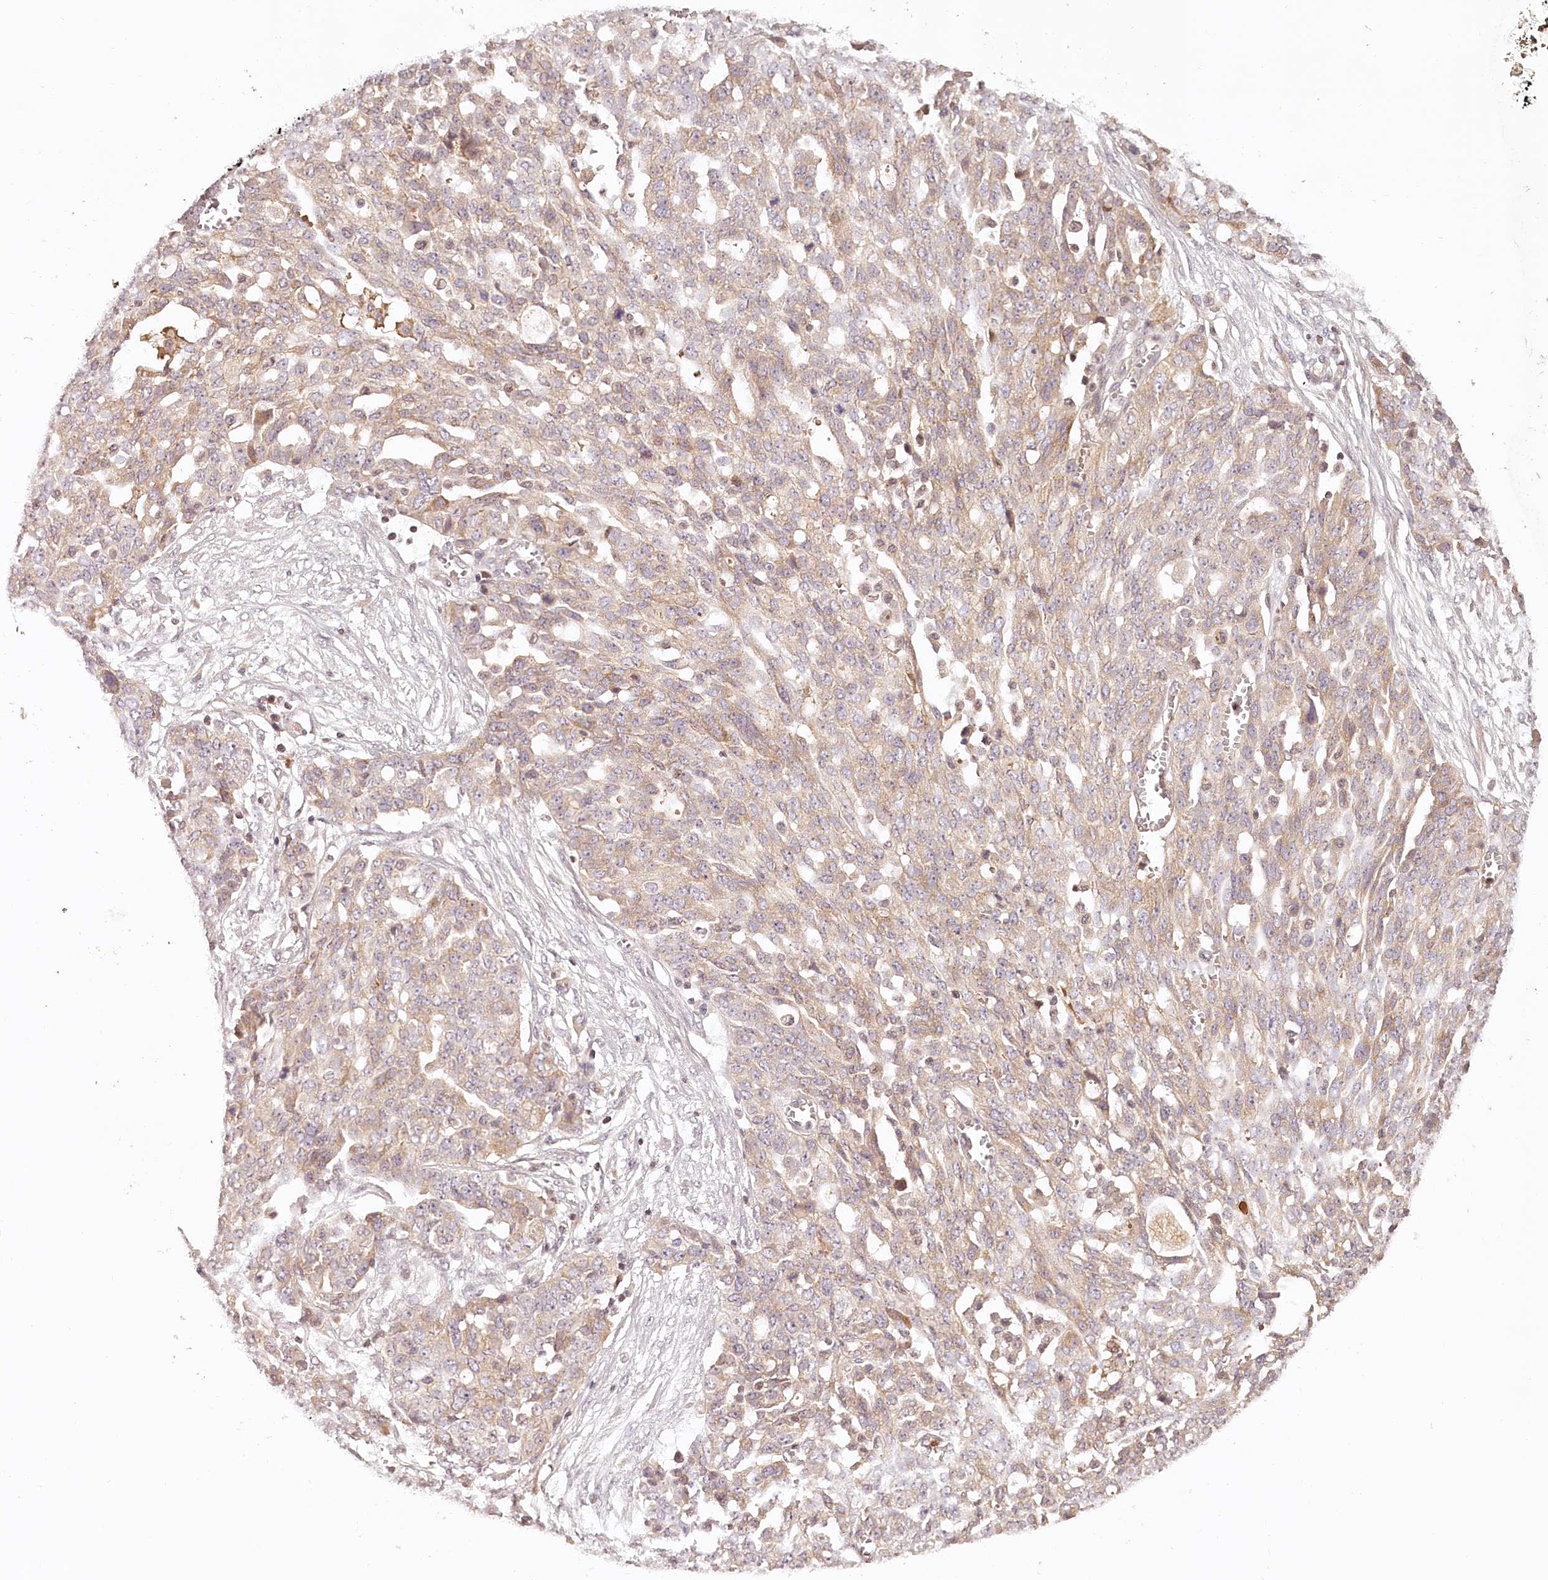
{"staining": {"intensity": "weak", "quantity": ">75%", "location": "cytoplasmic/membranous"}, "tissue": "ovarian cancer", "cell_type": "Tumor cells", "image_type": "cancer", "snomed": [{"axis": "morphology", "description": "Cystadenocarcinoma, serous, NOS"}, {"axis": "topography", "description": "Soft tissue"}, {"axis": "topography", "description": "Ovary"}], "caption": "DAB (3,3'-diaminobenzidine) immunohistochemical staining of human ovarian cancer exhibits weak cytoplasmic/membranous protein staining in about >75% of tumor cells.", "gene": "SYNGR1", "patient": {"sex": "female", "age": 57}}